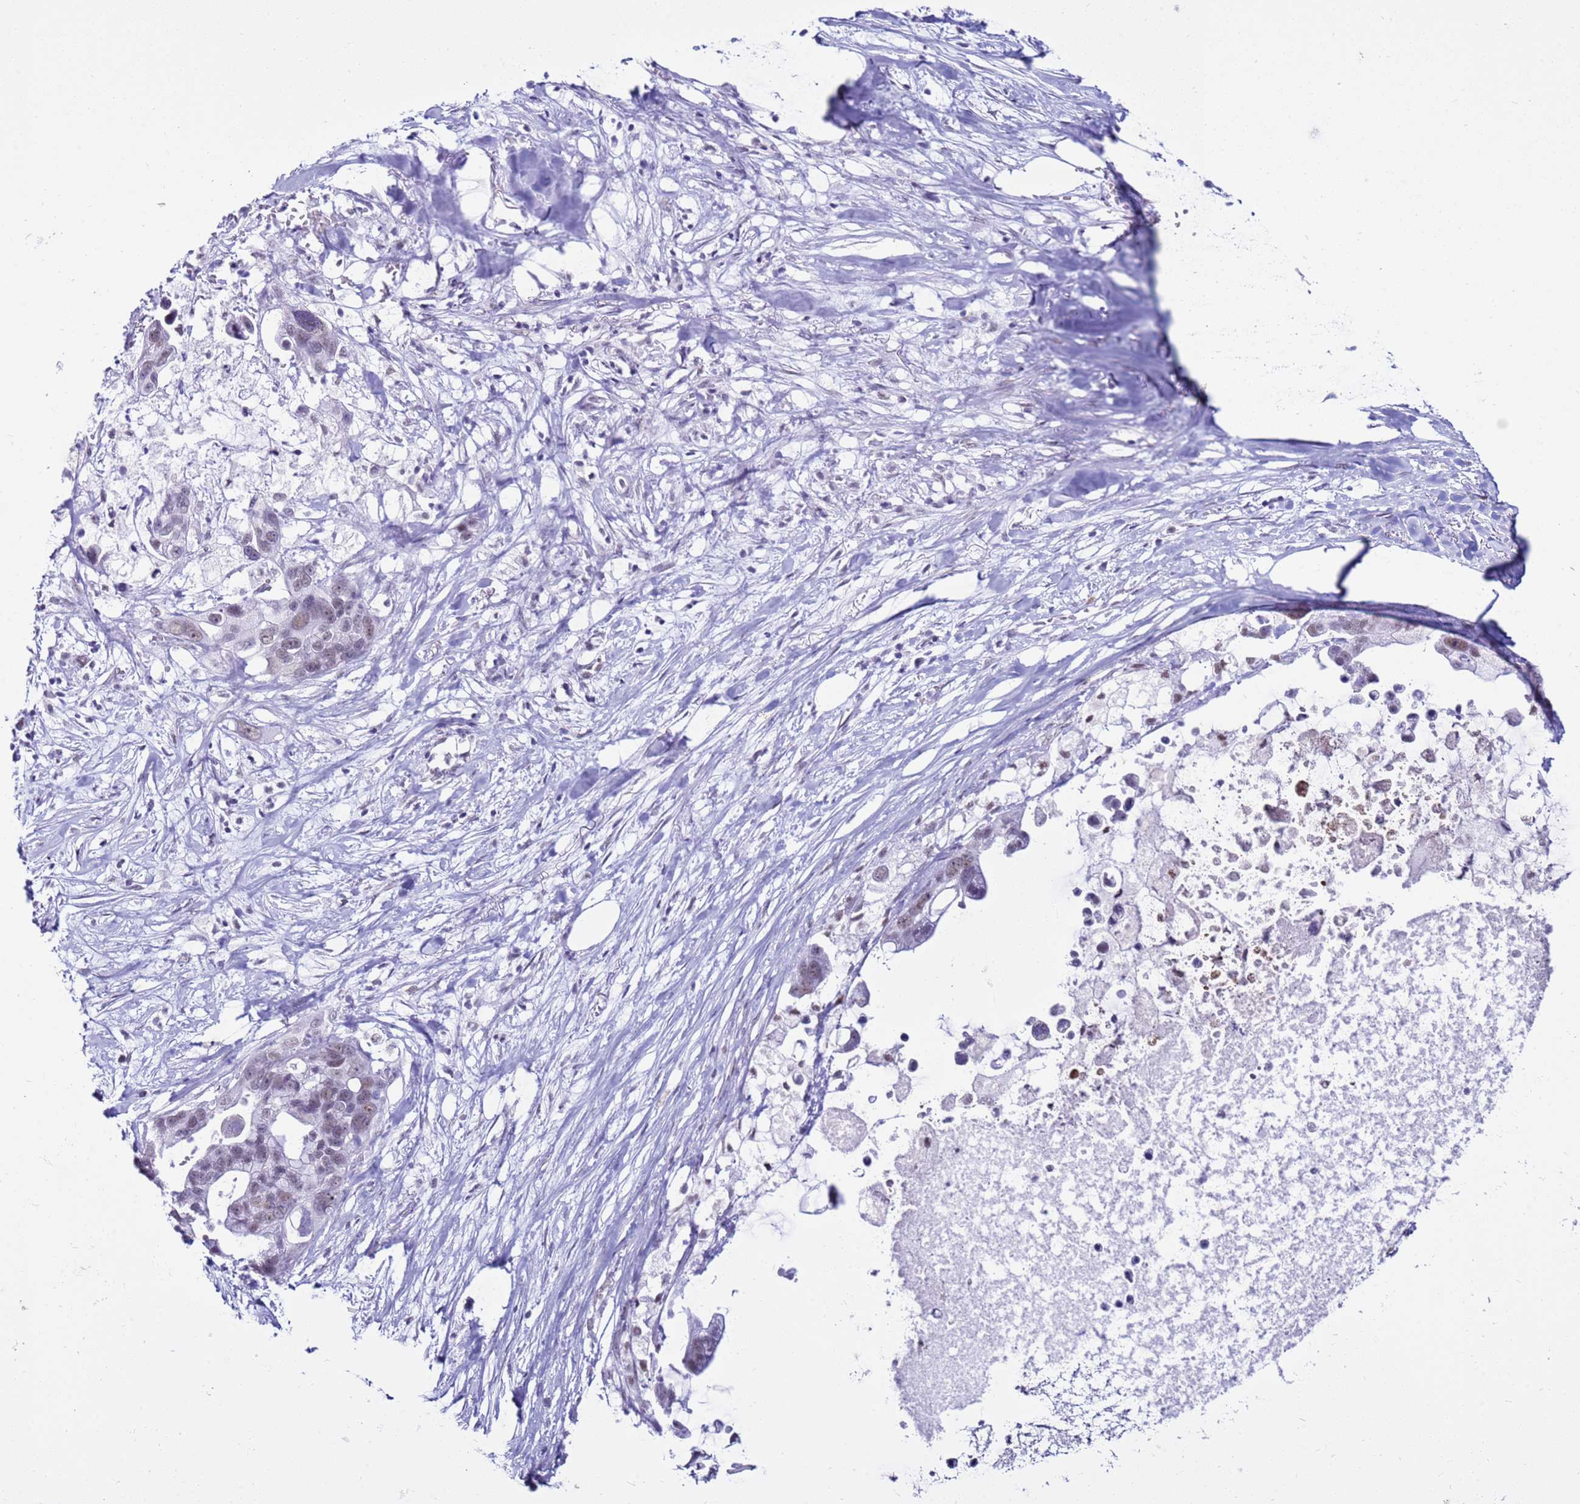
{"staining": {"intensity": "weak", "quantity": "<25%", "location": "nuclear"}, "tissue": "pancreatic cancer", "cell_type": "Tumor cells", "image_type": "cancer", "snomed": [{"axis": "morphology", "description": "Adenocarcinoma, NOS"}, {"axis": "topography", "description": "Pancreas"}], "caption": "A high-resolution micrograph shows IHC staining of pancreatic cancer (adenocarcinoma), which reveals no significant staining in tumor cells.", "gene": "DHX15", "patient": {"sex": "female", "age": 83}}